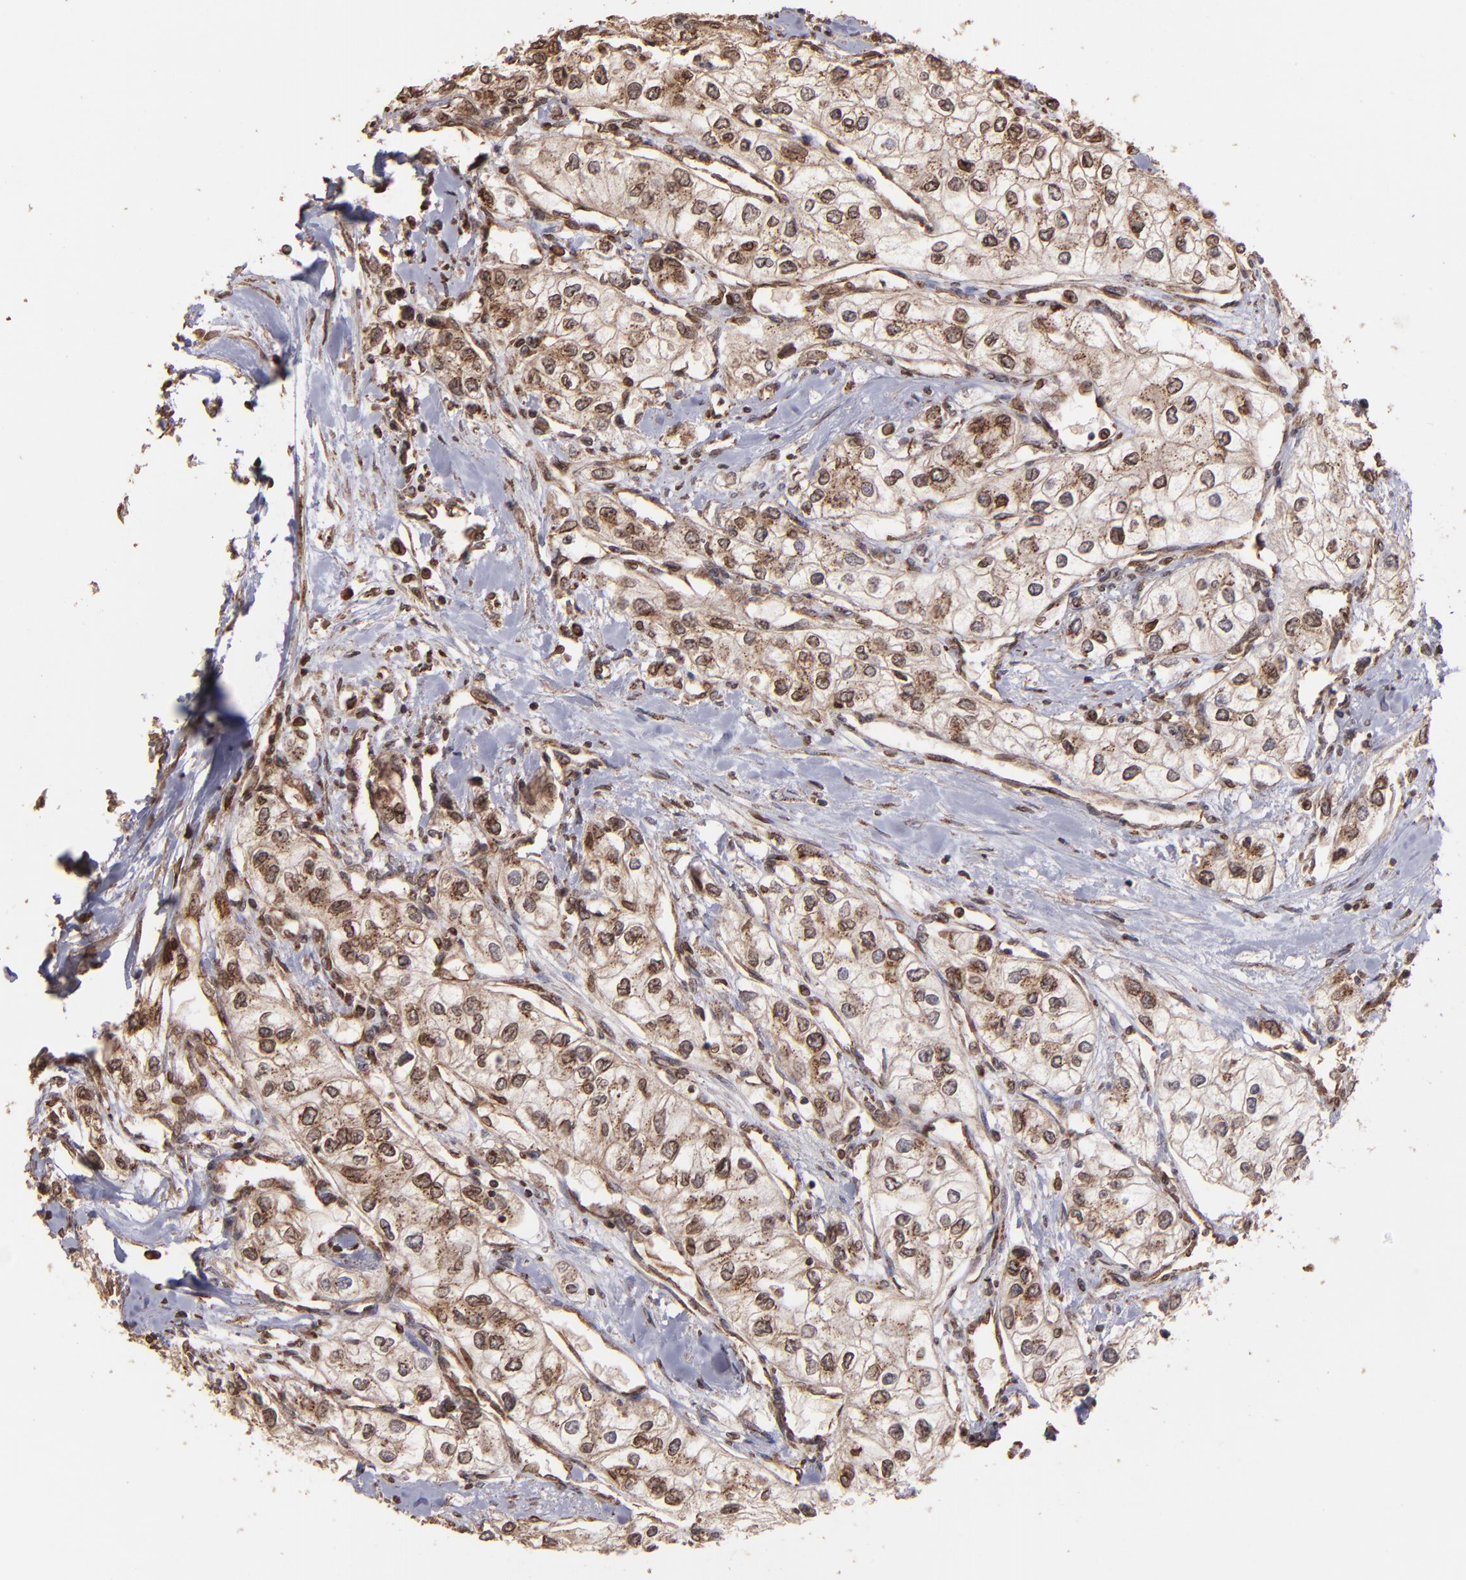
{"staining": {"intensity": "moderate", "quantity": "25%-75%", "location": "cytoplasmic/membranous"}, "tissue": "renal cancer", "cell_type": "Tumor cells", "image_type": "cancer", "snomed": [{"axis": "morphology", "description": "Adenocarcinoma, NOS"}, {"axis": "topography", "description": "Kidney"}], "caption": "Immunohistochemistry of human renal cancer exhibits medium levels of moderate cytoplasmic/membranous expression in approximately 25%-75% of tumor cells.", "gene": "TRIP11", "patient": {"sex": "male", "age": 57}}